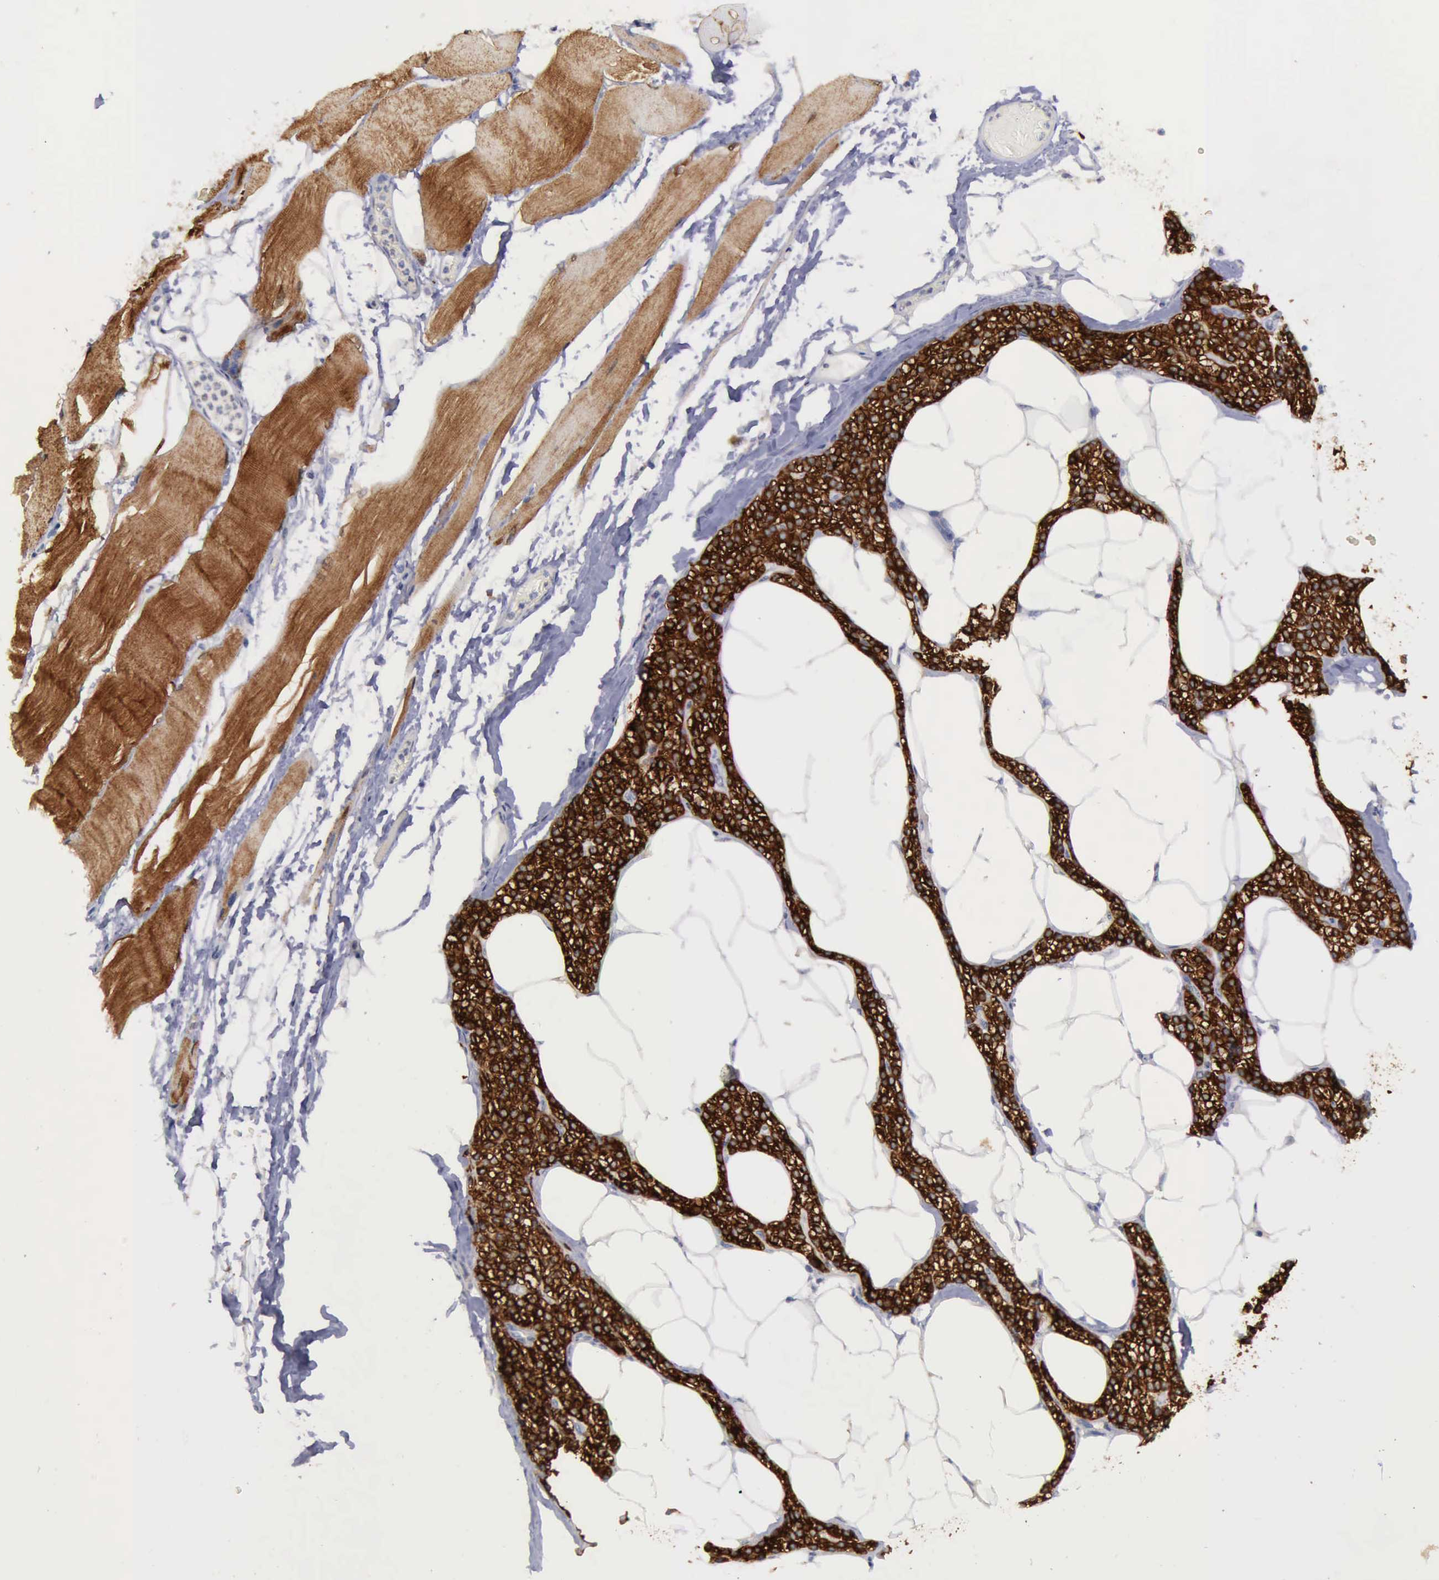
{"staining": {"intensity": "moderate", "quantity": ">75%", "location": "cytoplasmic/membranous"}, "tissue": "skeletal muscle", "cell_type": "Myocytes", "image_type": "normal", "snomed": [{"axis": "morphology", "description": "Normal tissue, NOS"}, {"axis": "topography", "description": "Skeletal muscle"}, {"axis": "topography", "description": "Parathyroid gland"}], "caption": "Brown immunohistochemical staining in benign human skeletal muscle displays moderate cytoplasmic/membranous positivity in about >75% of myocytes. (DAB IHC with brightfield microscopy, high magnification).", "gene": "PHKA1", "patient": {"sex": "female", "age": 37}}